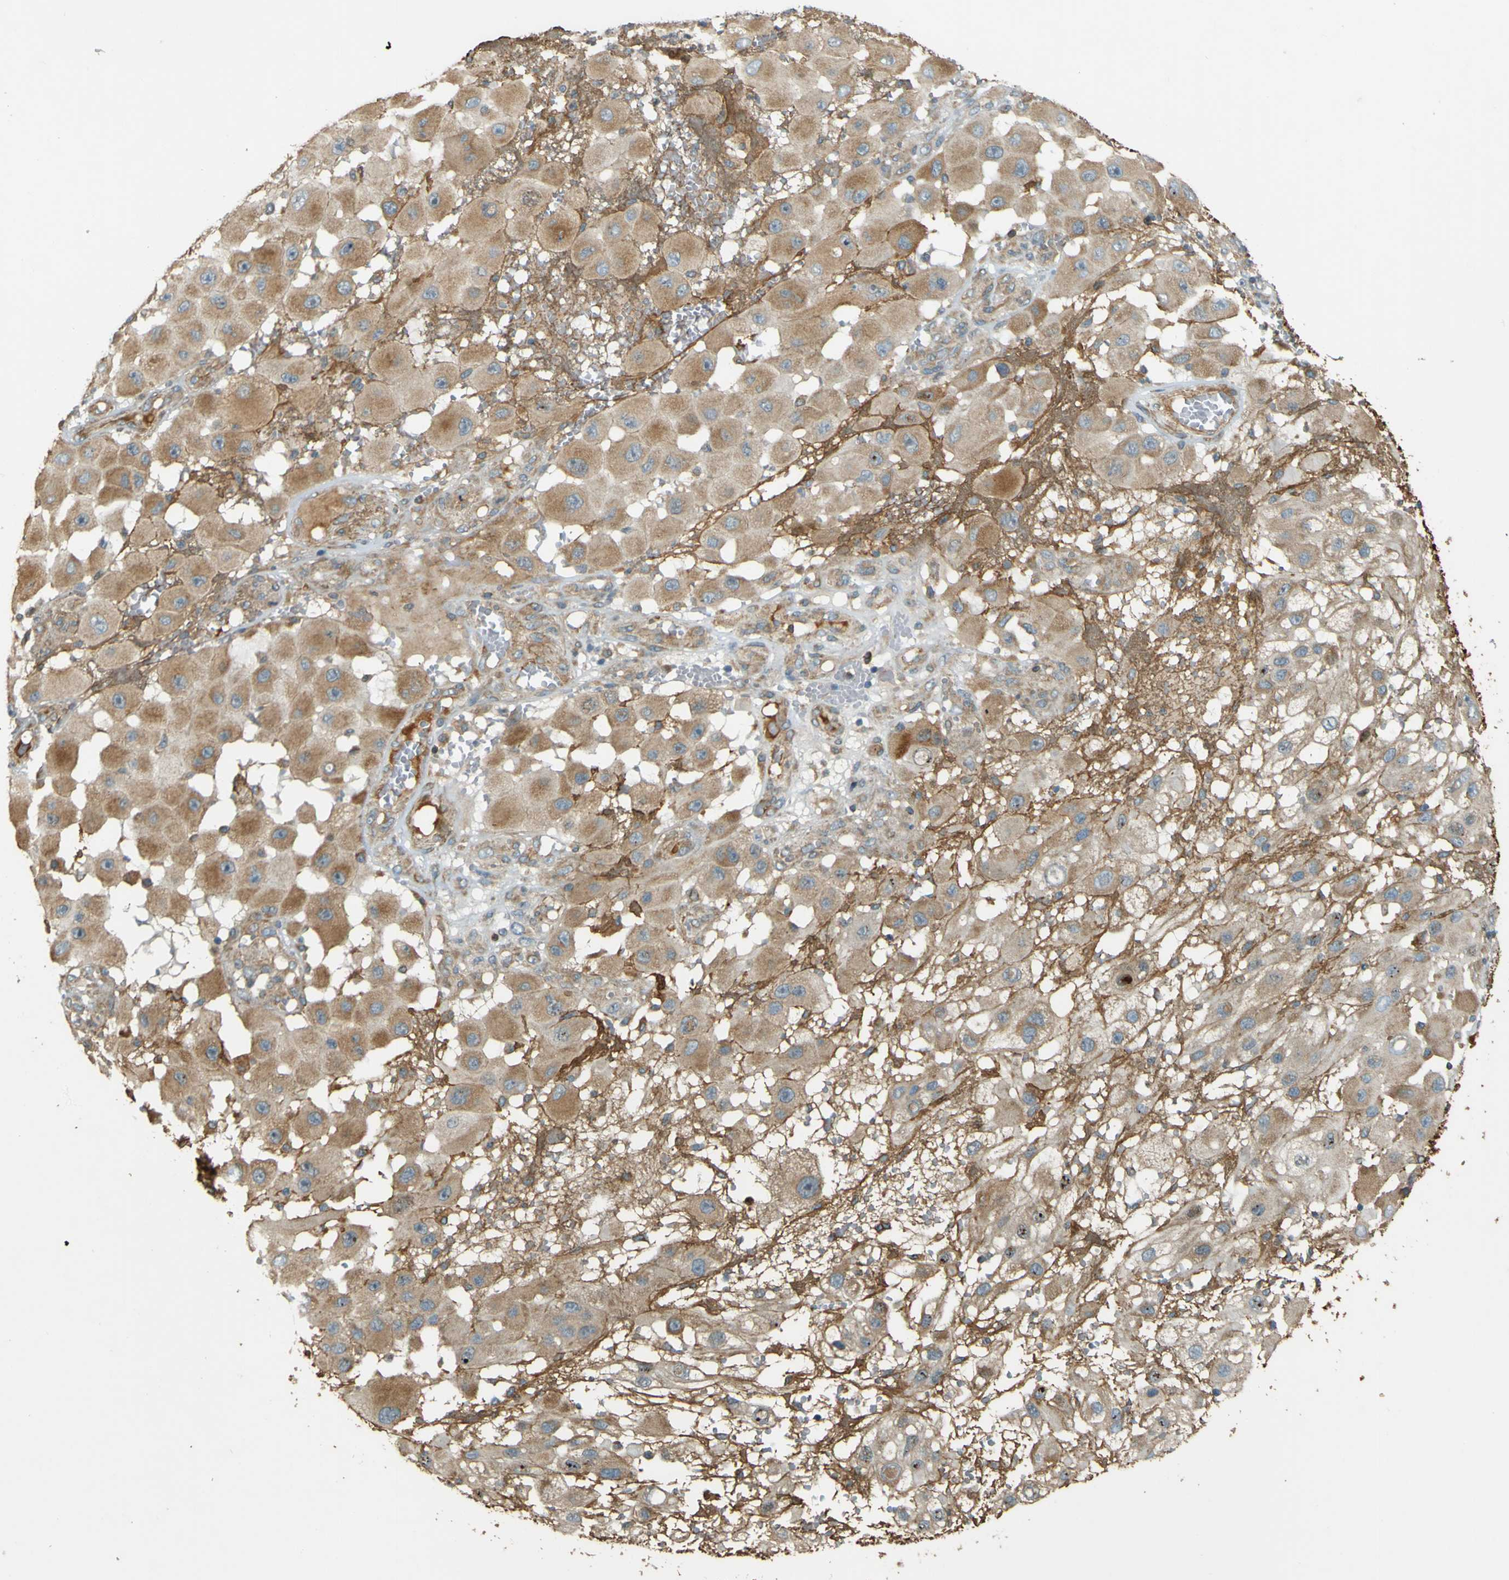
{"staining": {"intensity": "moderate", "quantity": ">75%", "location": "cytoplasmic/membranous"}, "tissue": "melanoma", "cell_type": "Tumor cells", "image_type": "cancer", "snomed": [{"axis": "morphology", "description": "Malignant melanoma, NOS"}, {"axis": "topography", "description": "Skin"}], "caption": "Immunohistochemistry of human melanoma shows medium levels of moderate cytoplasmic/membranous positivity in approximately >75% of tumor cells. (DAB IHC with brightfield microscopy, high magnification).", "gene": "LPCAT1", "patient": {"sex": "female", "age": 81}}